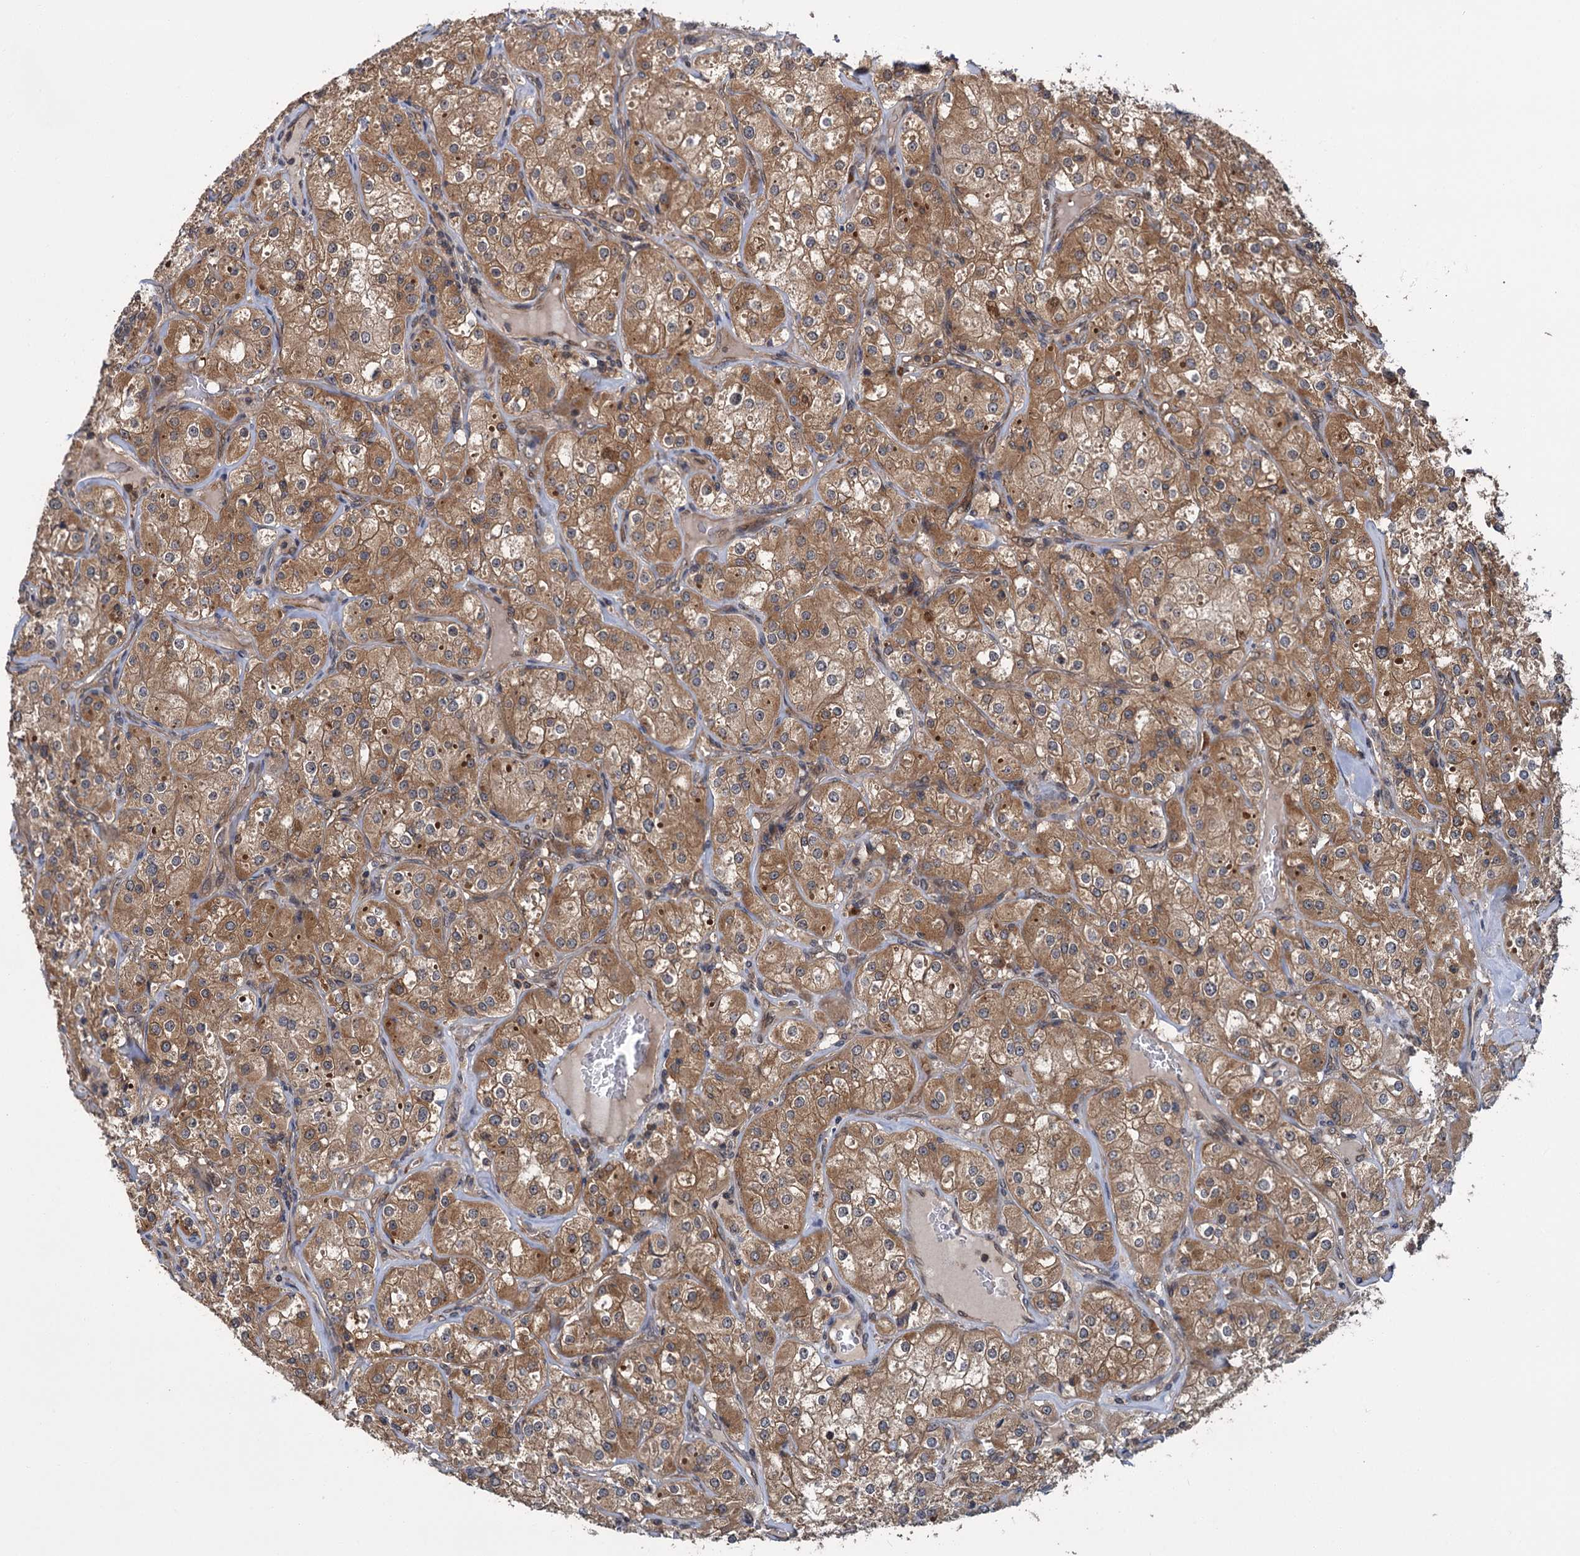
{"staining": {"intensity": "moderate", "quantity": ">75%", "location": "cytoplasmic/membranous"}, "tissue": "renal cancer", "cell_type": "Tumor cells", "image_type": "cancer", "snomed": [{"axis": "morphology", "description": "Adenocarcinoma, NOS"}, {"axis": "topography", "description": "Kidney"}], "caption": "This histopathology image shows immunohistochemistry (IHC) staining of renal cancer, with medium moderate cytoplasmic/membranous staining in about >75% of tumor cells.", "gene": "KANSL2", "patient": {"sex": "male", "age": 77}}